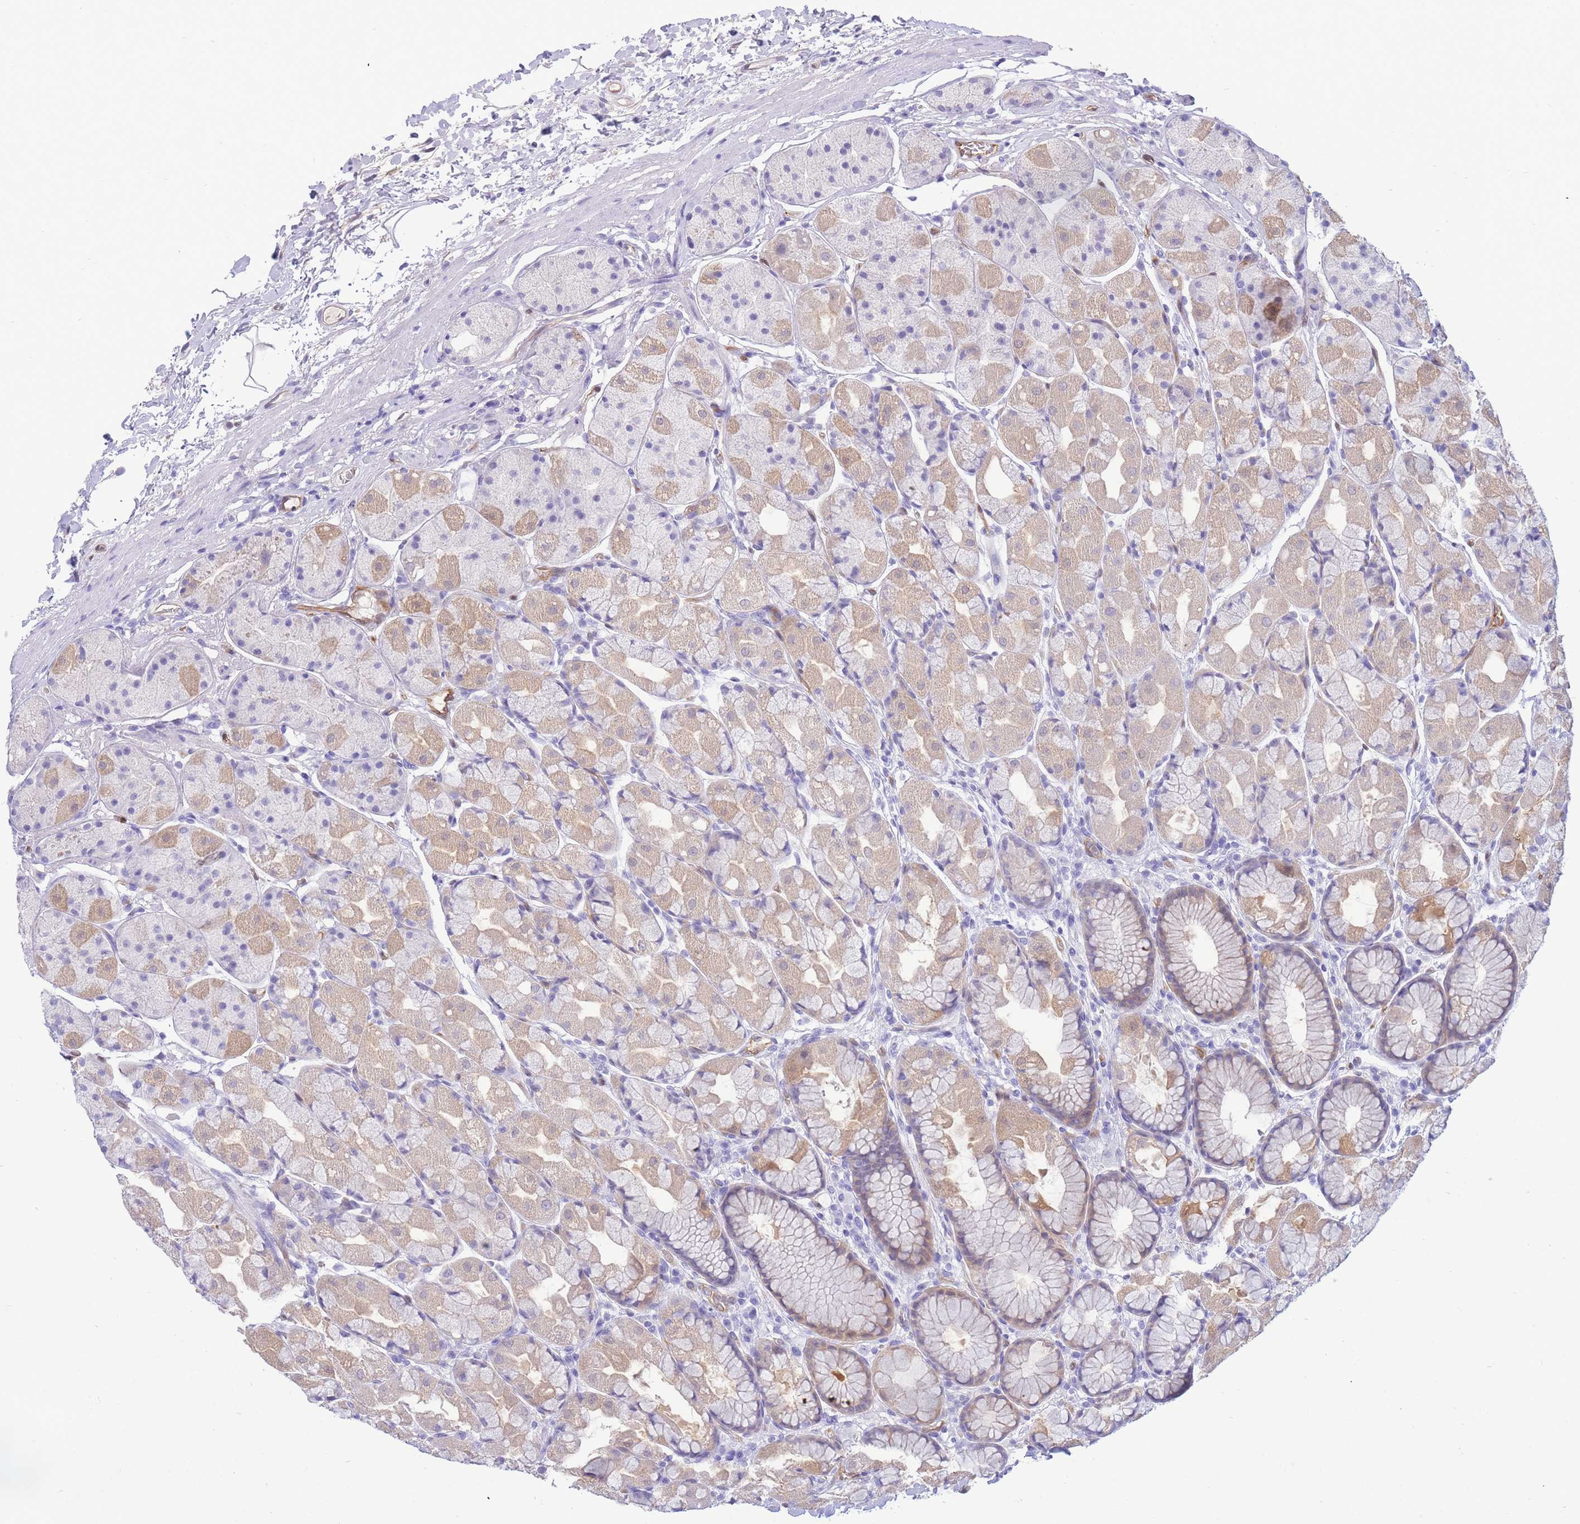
{"staining": {"intensity": "weak", "quantity": "25%-75%", "location": "cytoplasmic/membranous"}, "tissue": "stomach", "cell_type": "Glandular cells", "image_type": "normal", "snomed": [{"axis": "morphology", "description": "Normal tissue, NOS"}, {"axis": "topography", "description": "Stomach"}], "caption": "High-power microscopy captured an IHC image of normal stomach, revealing weak cytoplasmic/membranous expression in about 25%-75% of glandular cells.", "gene": "SULT1A1", "patient": {"sex": "male", "age": 57}}